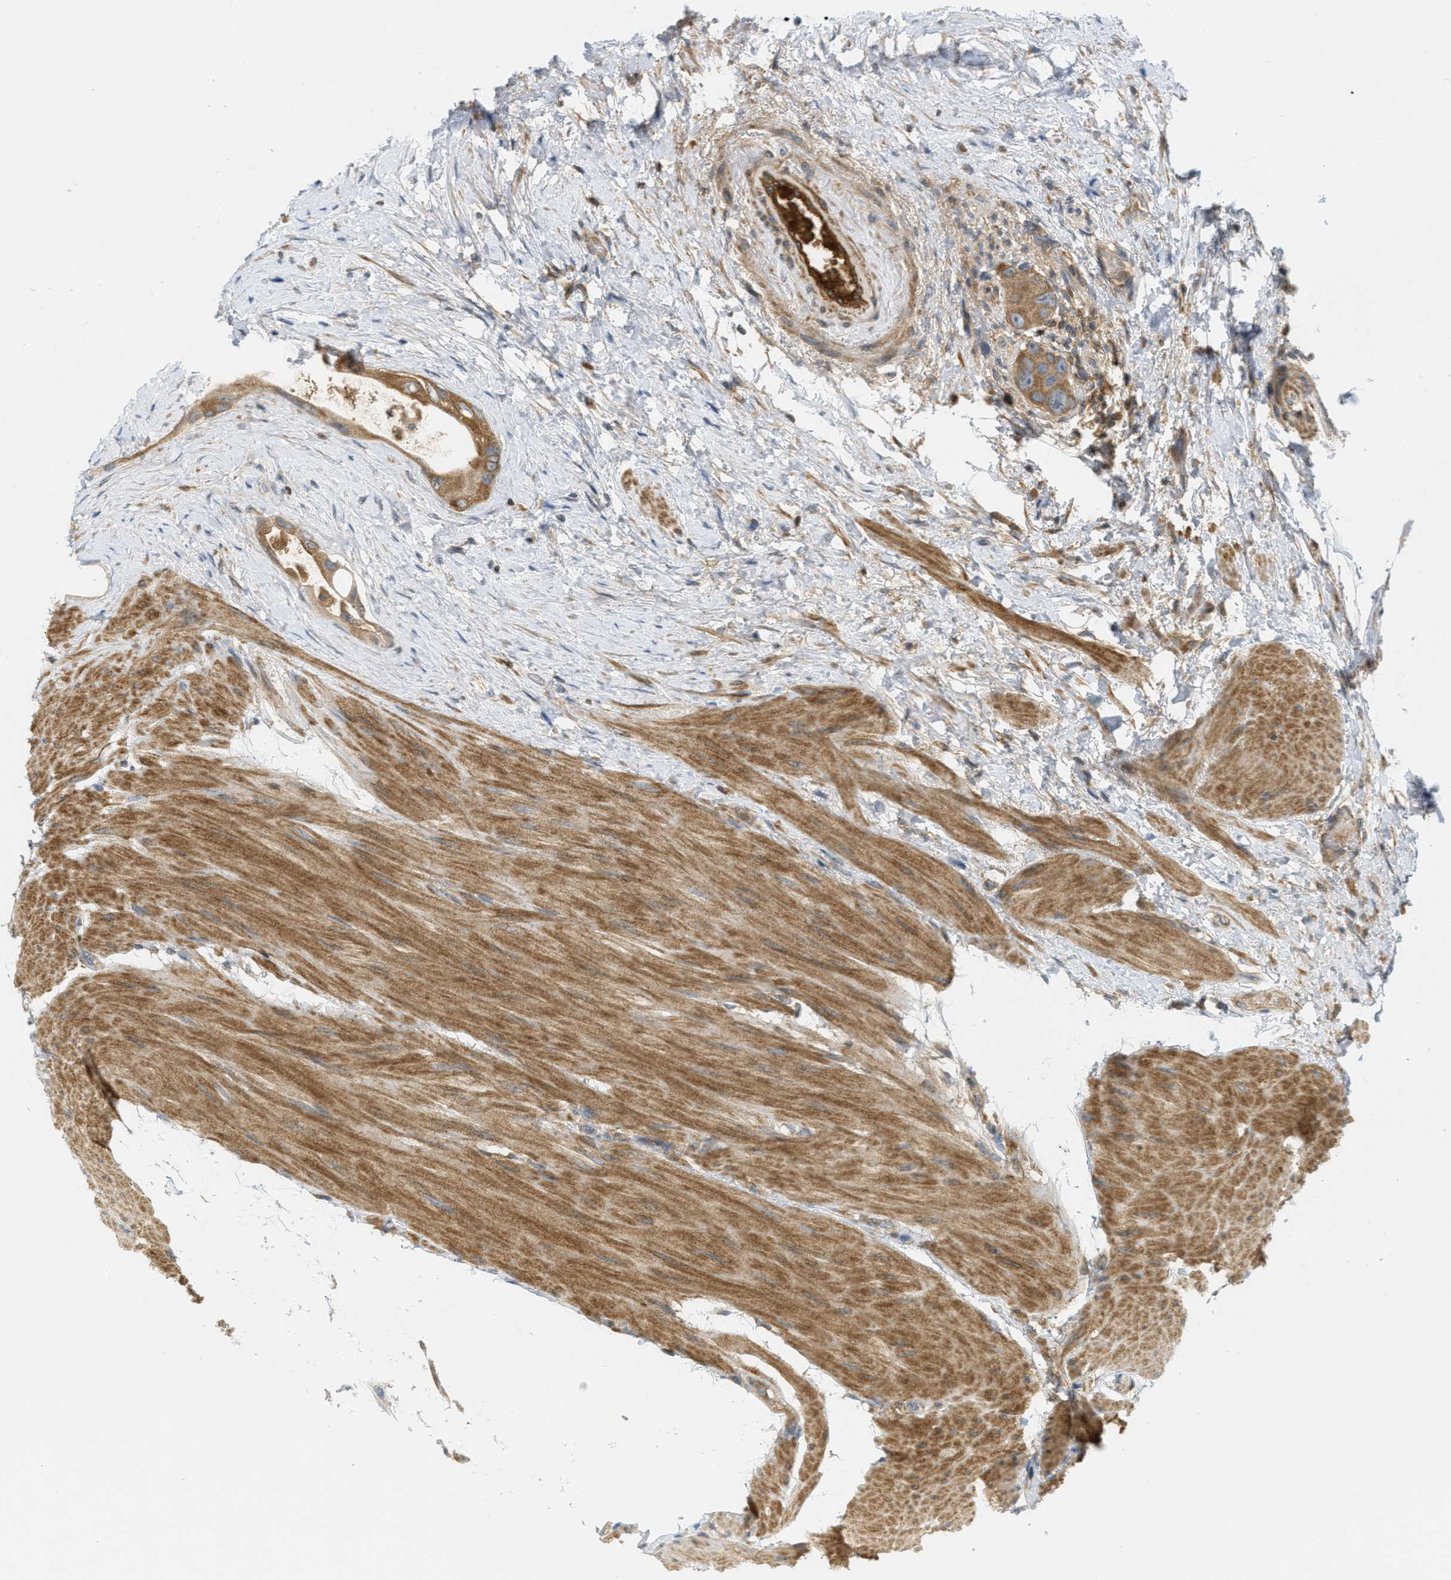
{"staining": {"intensity": "moderate", "quantity": ">75%", "location": "cytoplasmic/membranous"}, "tissue": "colorectal cancer", "cell_type": "Tumor cells", "image_type": "cancer", "snomed": [{"axis": "morphology", "description": "Adenocarcinoma, NOS"}, {"axis": "topography", "description": "Rectum"}], "caption": "A high-resolution image shows immunohistochemistry staining of colorectal adenocarcinoma, which demonstrates moderate cytoplasmic/membranous positivity in approximately >75% of tumor cells.", "gene": "PROC", "patient": {"sex": "male", "age": 51}}